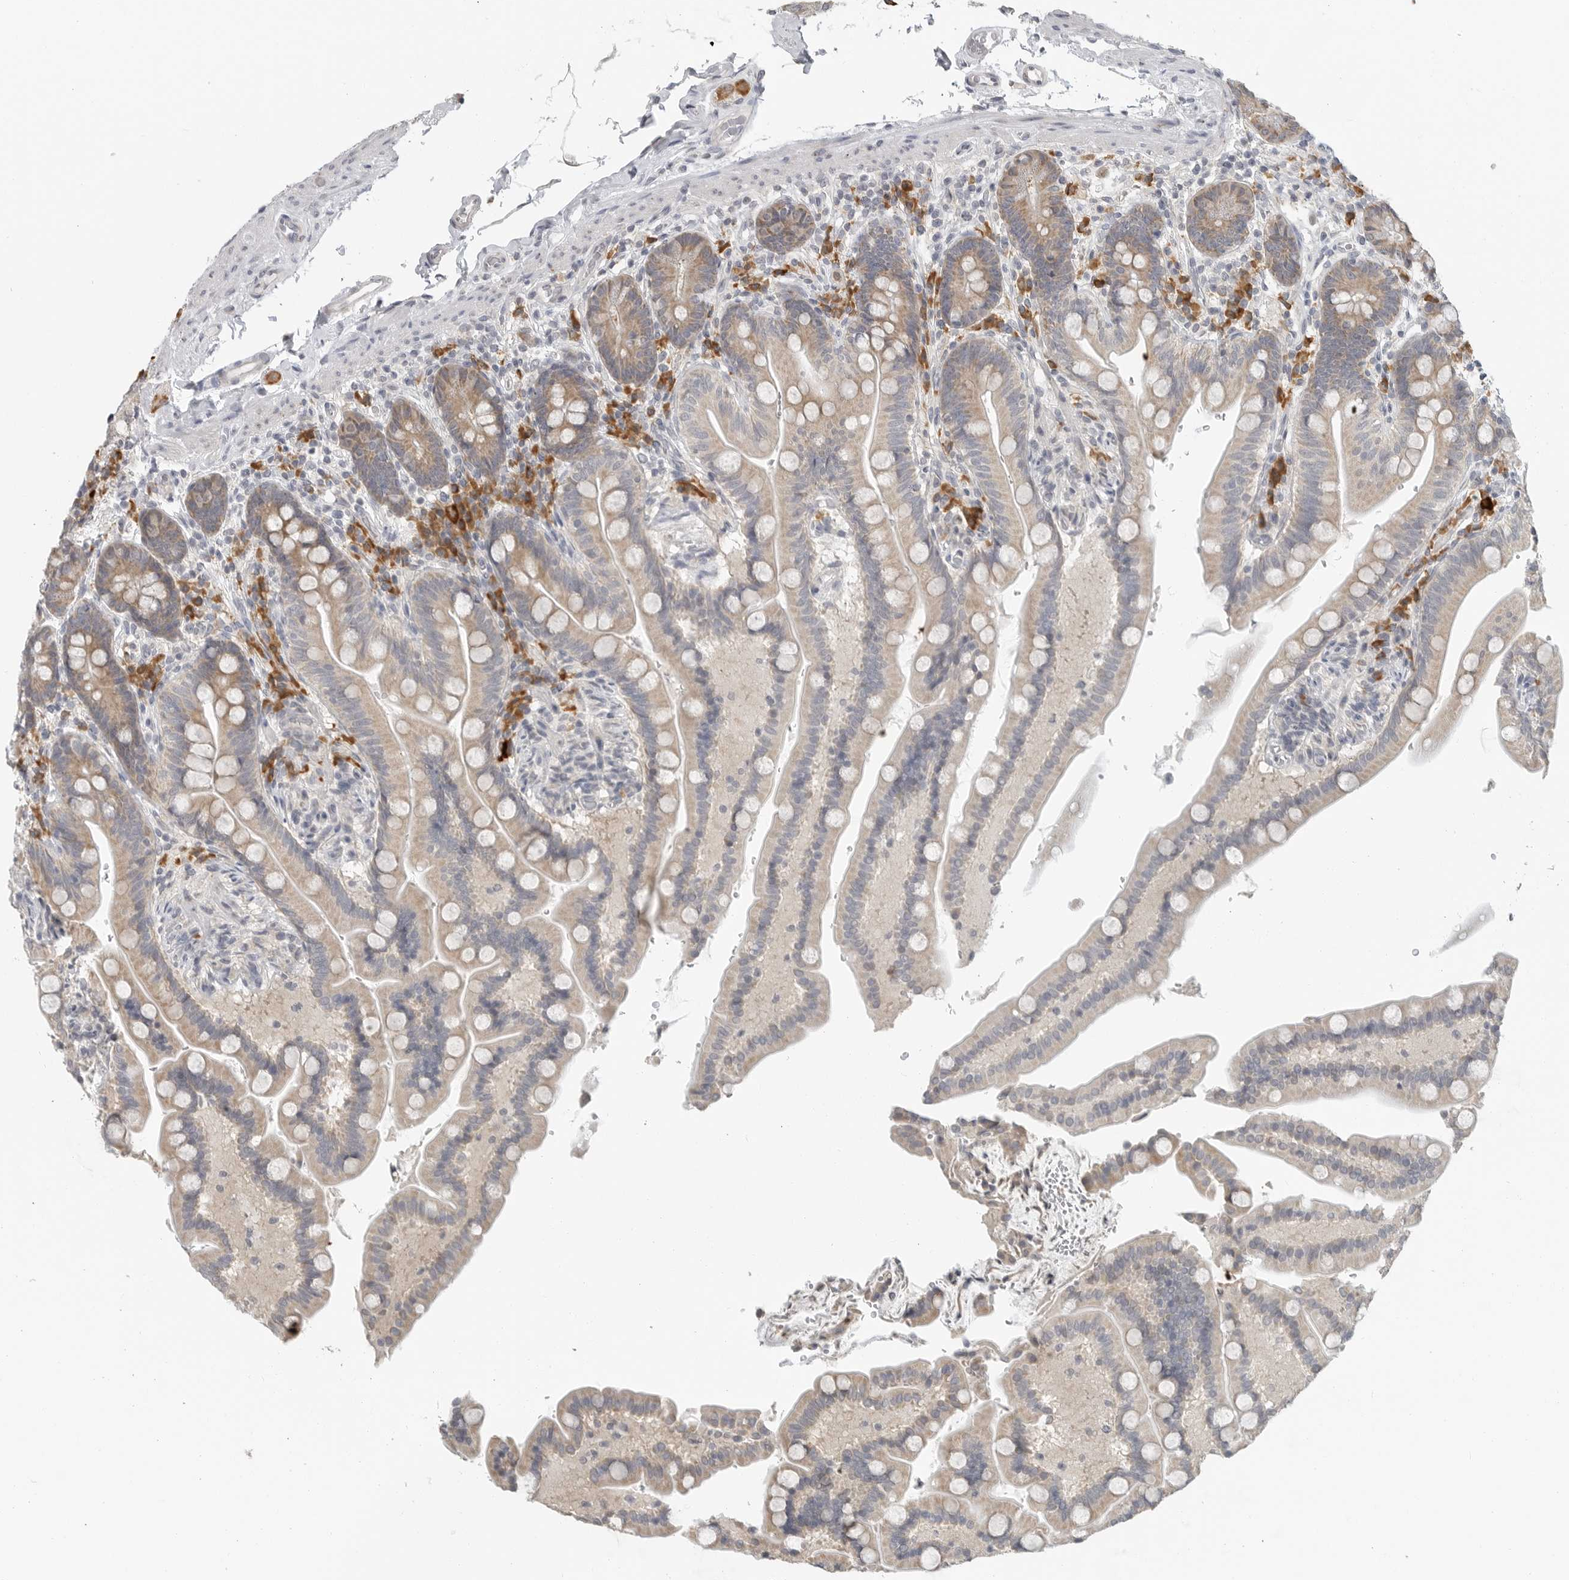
{"staining": {"intensity": "weak", "quantity": "25%-75%", "location": "cytoplasmic/membranous"}, "tissue": "colon", "cell_type": "Endothelial cells", "image_type": "normal", "snomed": [{"axis": "morphology", "description": "Normal tissue, NOS"}, {"axis": "topography", "description": "Smooth muscle"}, {"axis": "topography", "description": "Colon"}], "caption": "IHC (DAB) staining of unremarkable human colon shows weak cytoplasmic/membranous protein staining in approximately 25%-75% of endothelial cells. Nuclei are stained in blue.", "gene": "IL12RB2", "patient": {"sex": "male", "age": 73}}